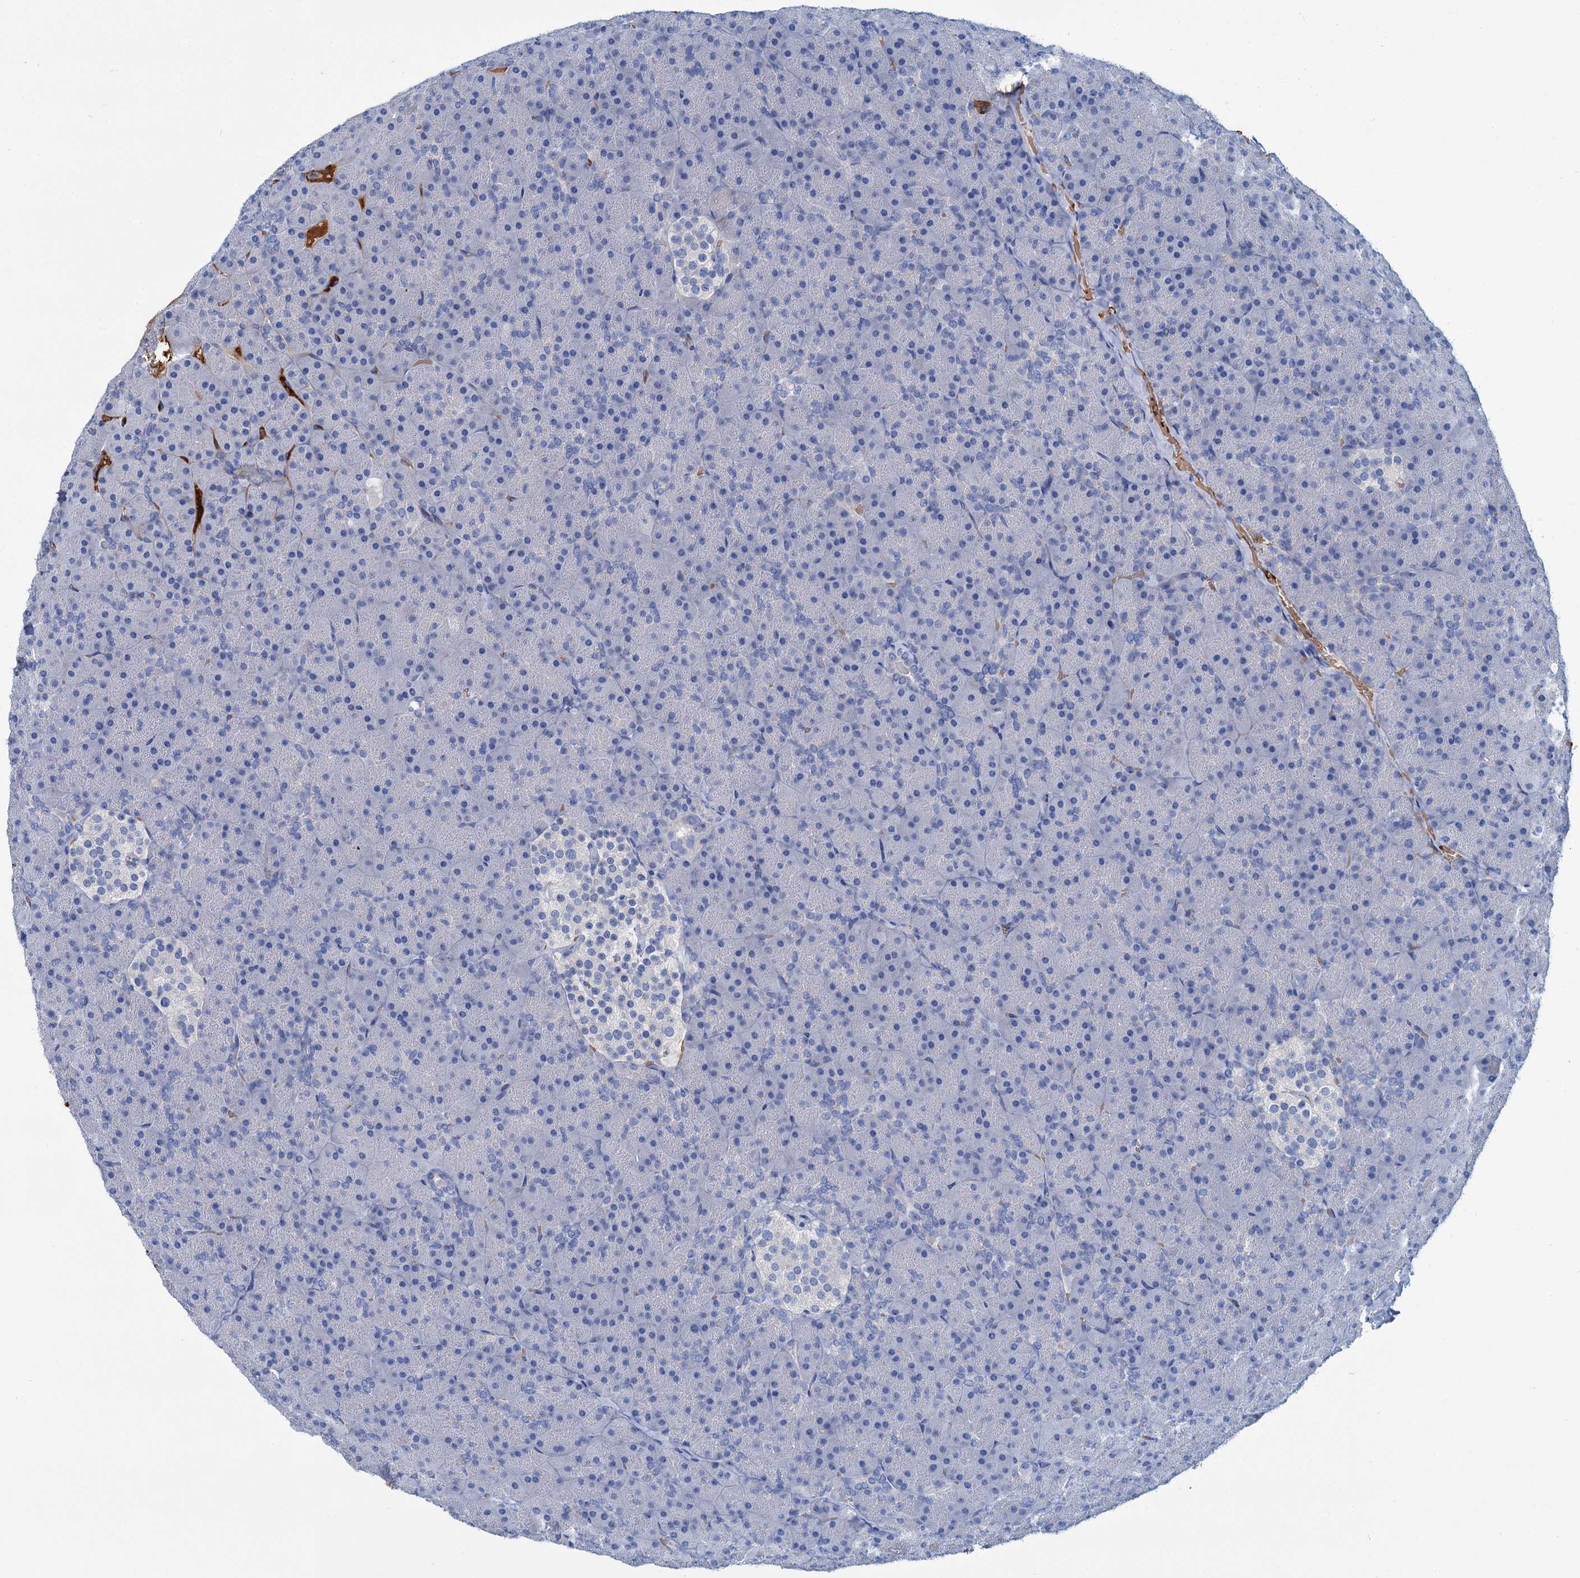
{"staining": {"intensity": "negative", "quantity": "none", "location": "none"}, "tissue": "pancreas", "cell_type": "Exocrine glandular cells", "image_type": "normal", "snomed": [{"axis": "morphology", "description": "Normal tissue, NOS"}, {"axis": "topography", "description": "Pancreas"}], "caption": "Immunohistochemical staining of normal human pancreas displays no significant staining in exocrine glandular cells.", "gene": "ATG2A", "patient": {"sex": "male", "age": 36}}